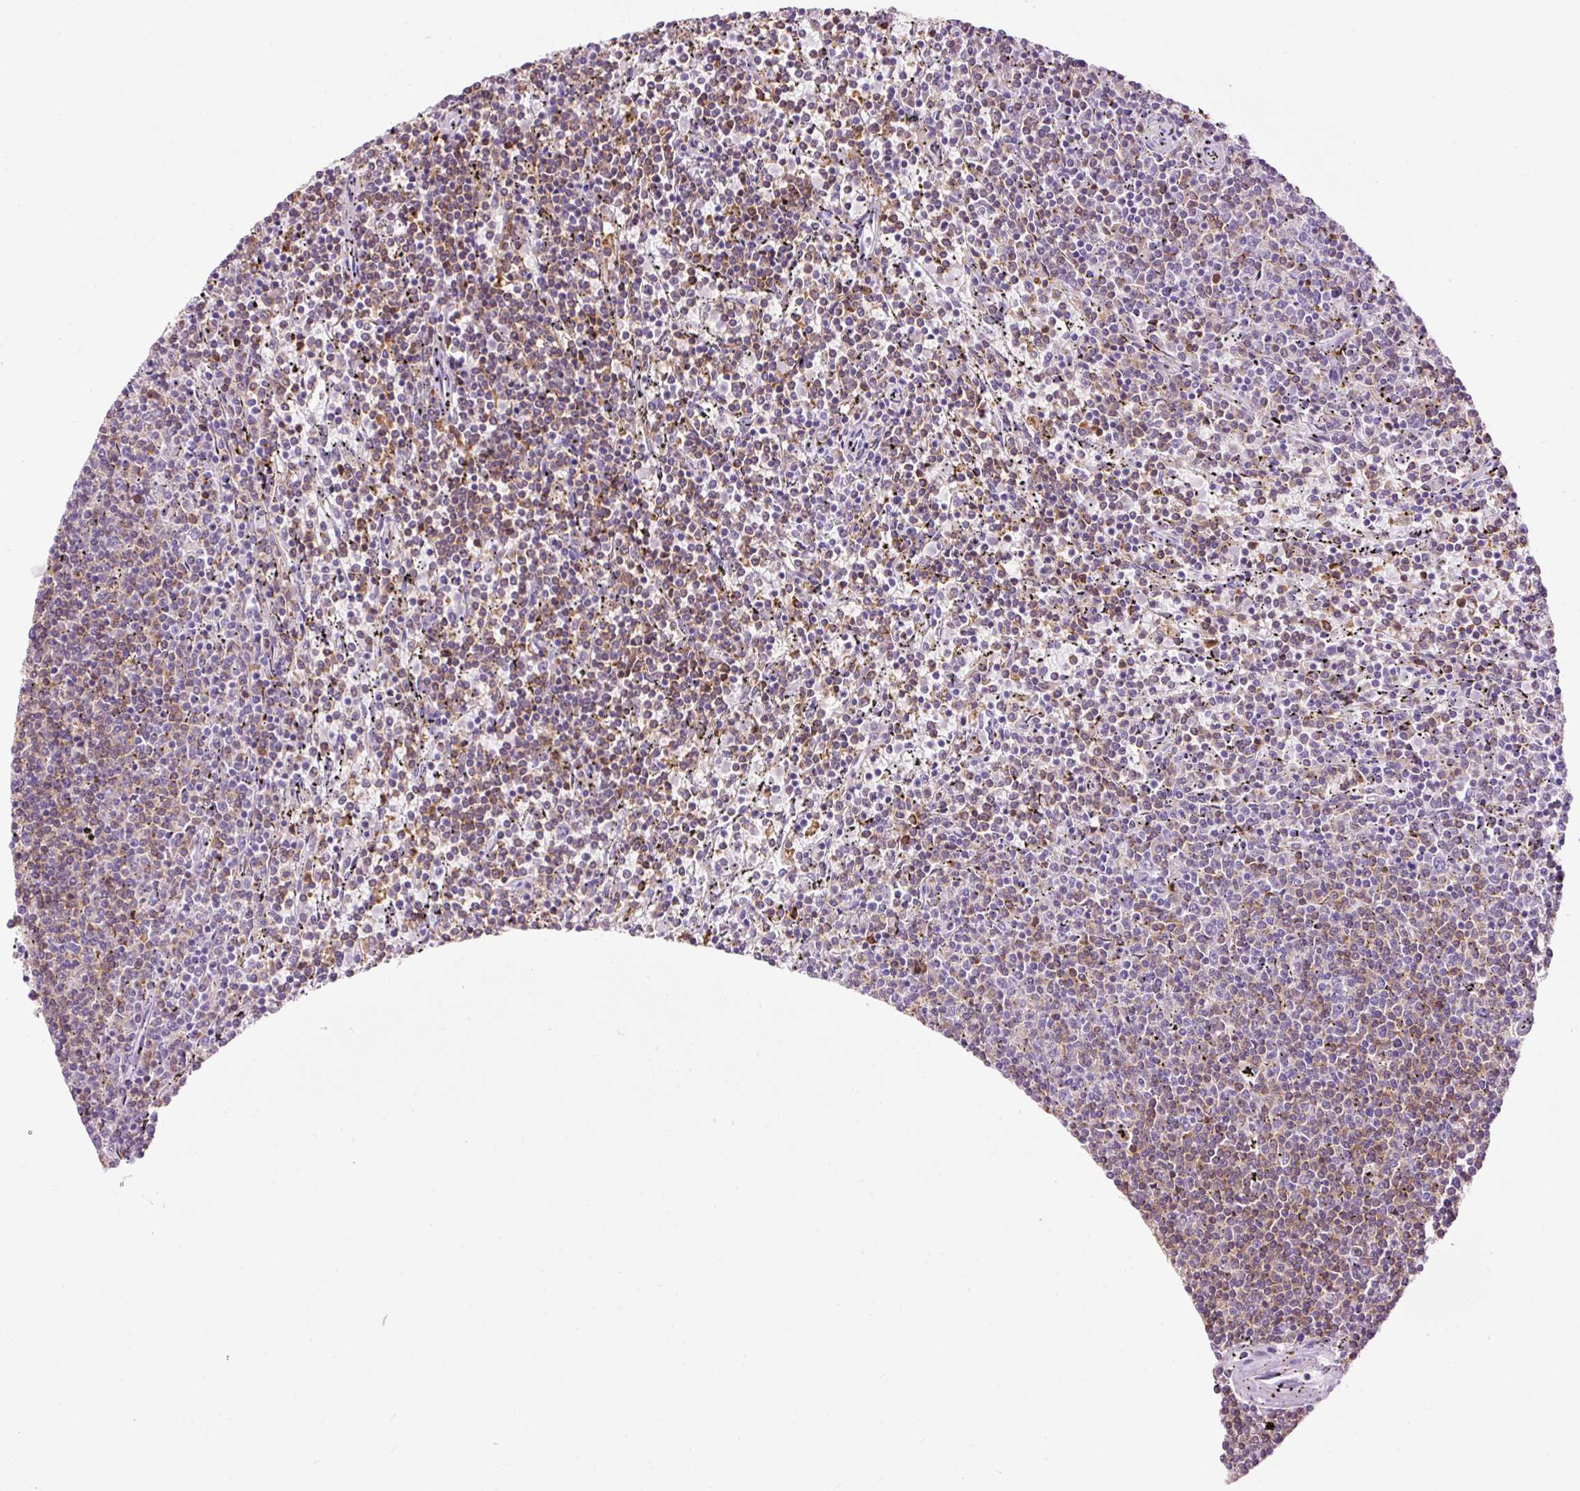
{"staining": {"intensity": "weak", "quantity": "25%-75%", "location": "cytoplasmic/membranous"}, "tissue": "lymphoma", "cell_type": "Tumor cells", "image_type": "cancer", "snomed": [{"axis": "morphology", "description": "Malignant lymphoma, non-Hodgkin's type, Low grade"}, {"axis": "topography", "description": "Spleen"}], "caption": "Approximately 25%-75% of tumor cells in human malignant lymphoma, non-Hodgkin's type (low-grade) display weak cytoplasmic/membranous protein expression as visualized by brown immunohistochemical staining.", "gene": "LY86", "patient": {"sex": "female", "age": 50}}